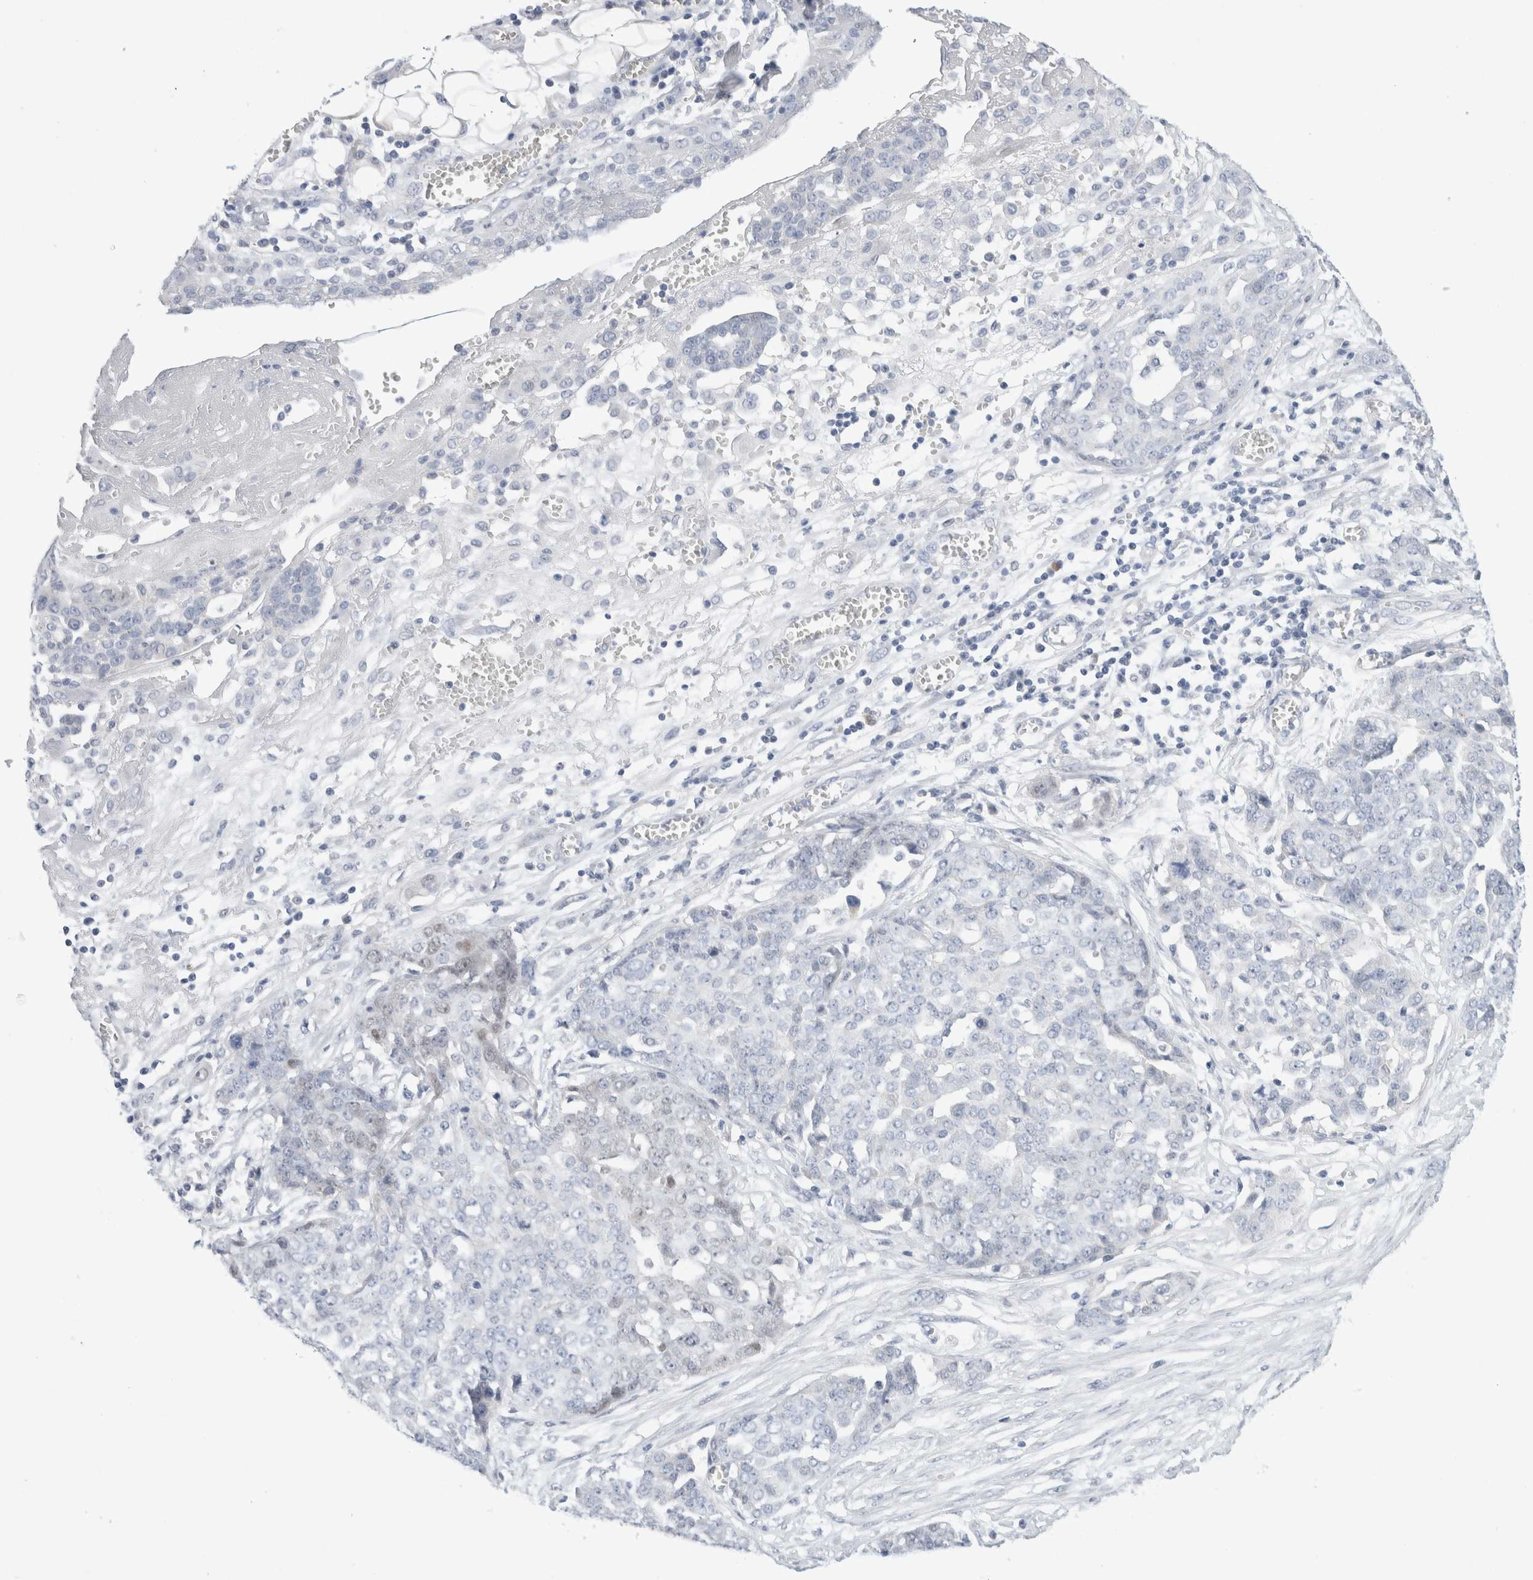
{"staining": {"intensity": "negative", "quantity": "none", "location": "none"}, "tissue": "ovarian cancer", "cell_type": "Tumor cells", "image_type": "cancer", "snomed": [{"axis": "morphology", "description": "Cystadenocarcinoma, serous, NOS"}, {"axis": "topography", "description": "Soft tissue"}, {"axis": "topography", "description": "Ovary"}], "caption": "IHC histopathology image of neoplastic tissue: human ovarian cancer (serous cystadenocarcinoma) stained with DAB (3,3'-diaminobenzidine) displays no significant protein expression in tumor cells.", "gene": "SLC22A12", "patient": {"sex": "female", "age": 57}}